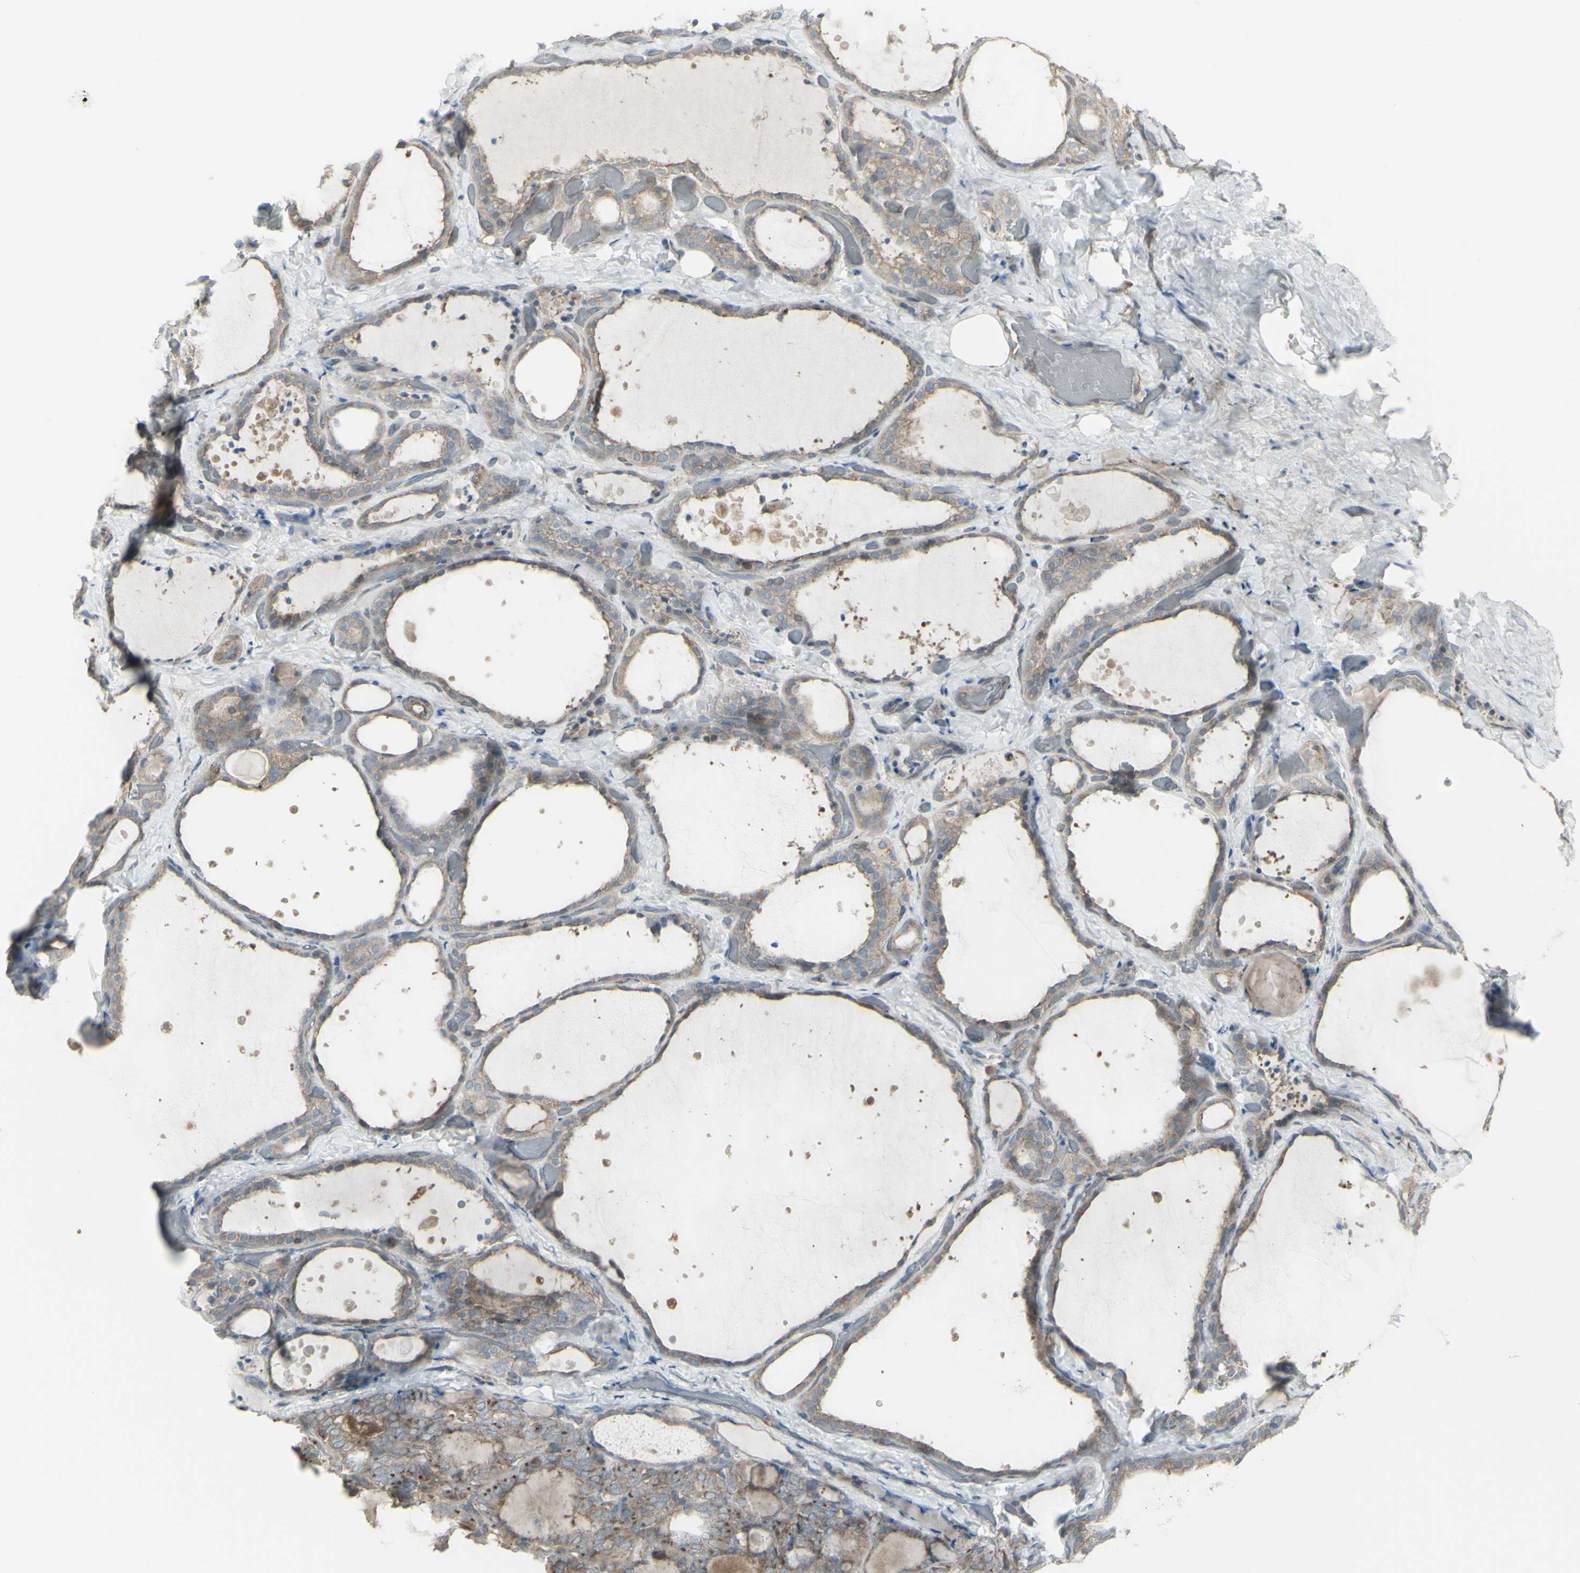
{"staining": {"intensity": "moderate", "quantity": ">75%", "location": "cytoplasmic/membranous"}, "tissue": "thyroid gland", "cell_type": "Glandular cells", "image_type": "normal", "snomed": [{"axis": "morphology", "description": "Normal tissue, NOS"}, {"axis": "topography", "description": "Thyroid gland"}], "caption": "About >75% of glandular cells in unremarkable thyroid gland exhibit moderate cytoplasmic/membranous protein staining as visualized by brown immunohistochemical staining.", "gene": "GALNT6", "patient": {"sex": "female", "age": 44}}